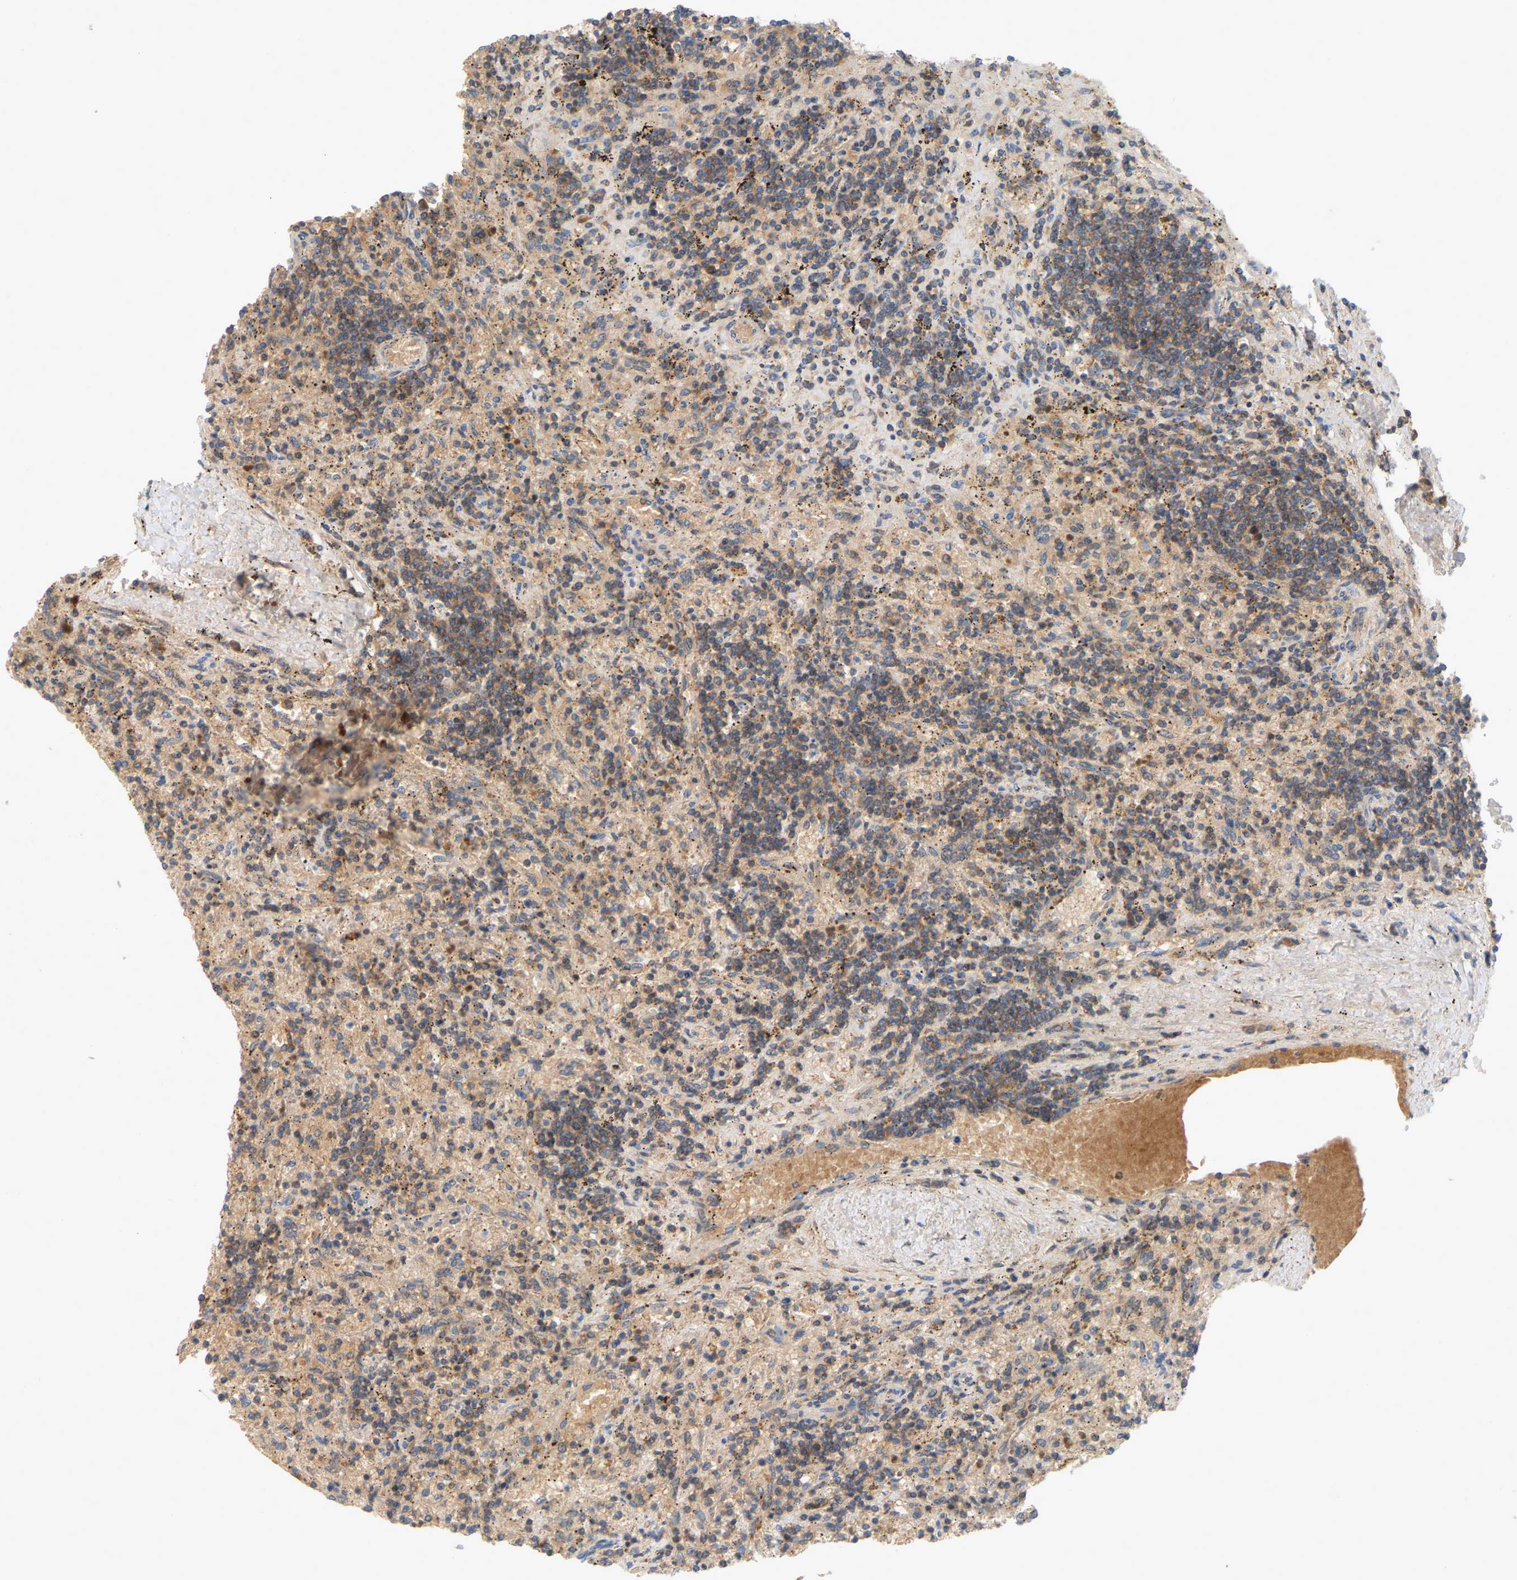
{"staining": {"intensity": "moderate", "quantity": ">75%", "location": "cytoplasmic/membranous"}, "tissue": "lymphoma", "cell_type": "Tumor cells", "image_type": "cancer", "snomed": [{"axis": "morphology", "description": "Malignant lymphoma, non-Hodgkin's type, Low grade"}, {"axis": "topography", "description": "Spleen"}], "caption": "Protein staining of low-grade malignant lymphoma, non-Hodgkin's type tissue reveals moderate cytoplasmic/membranous expression in approximately >75% of tumor cells. (DAB (3,3'-diaminobenzidine) IHC, brown staining for protein, blue staining for nuclei).", "gene": "AKAP13", "patient": {"sex": "male", "age": 76}}